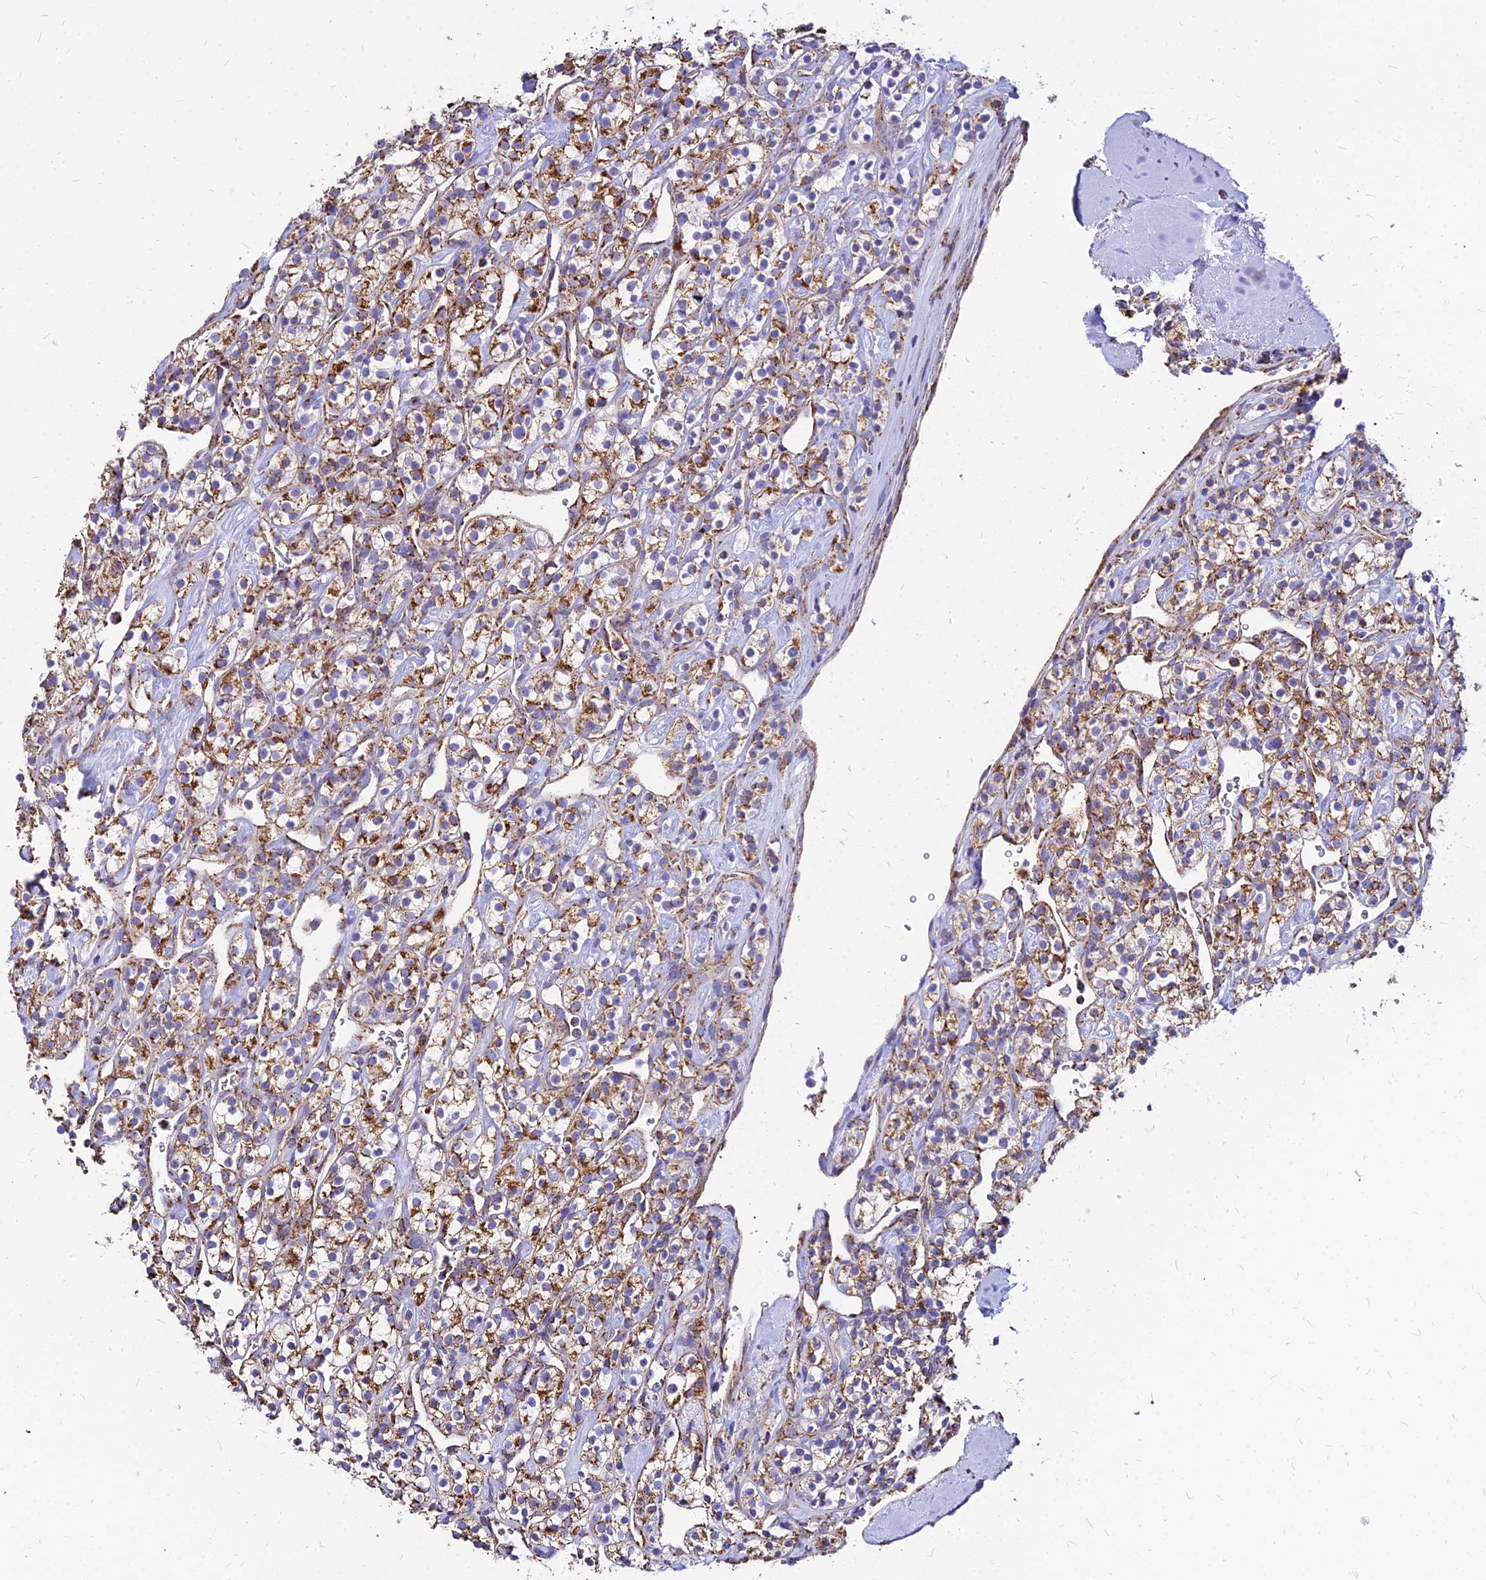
{"staining": {"intensity": "moderate", "quantity": ">75%", "location": "cytoplasmic/membranous"}, "tissue": "renal cancer", "cell_type": "Tumor cells", "image_type": "cancer", "snomed": [{"axis": "morphology", "description": "Adenocarcinoma, NOS"}, {"axis": "topography", "description": "Kidney"}], "caption": "DAB immunohistochemical staining of renal cancer (adenocarcinoma) demonstrates moderate cytoplasmic/membranous protein staining in approximately >75% of tumor cells. Using DAB (brown) and hematoxylin (blue) stains, captured at high magnification using brightfield microscopy.", "gene": "DLD", "patient": {"sex": "male", "age": 77}}